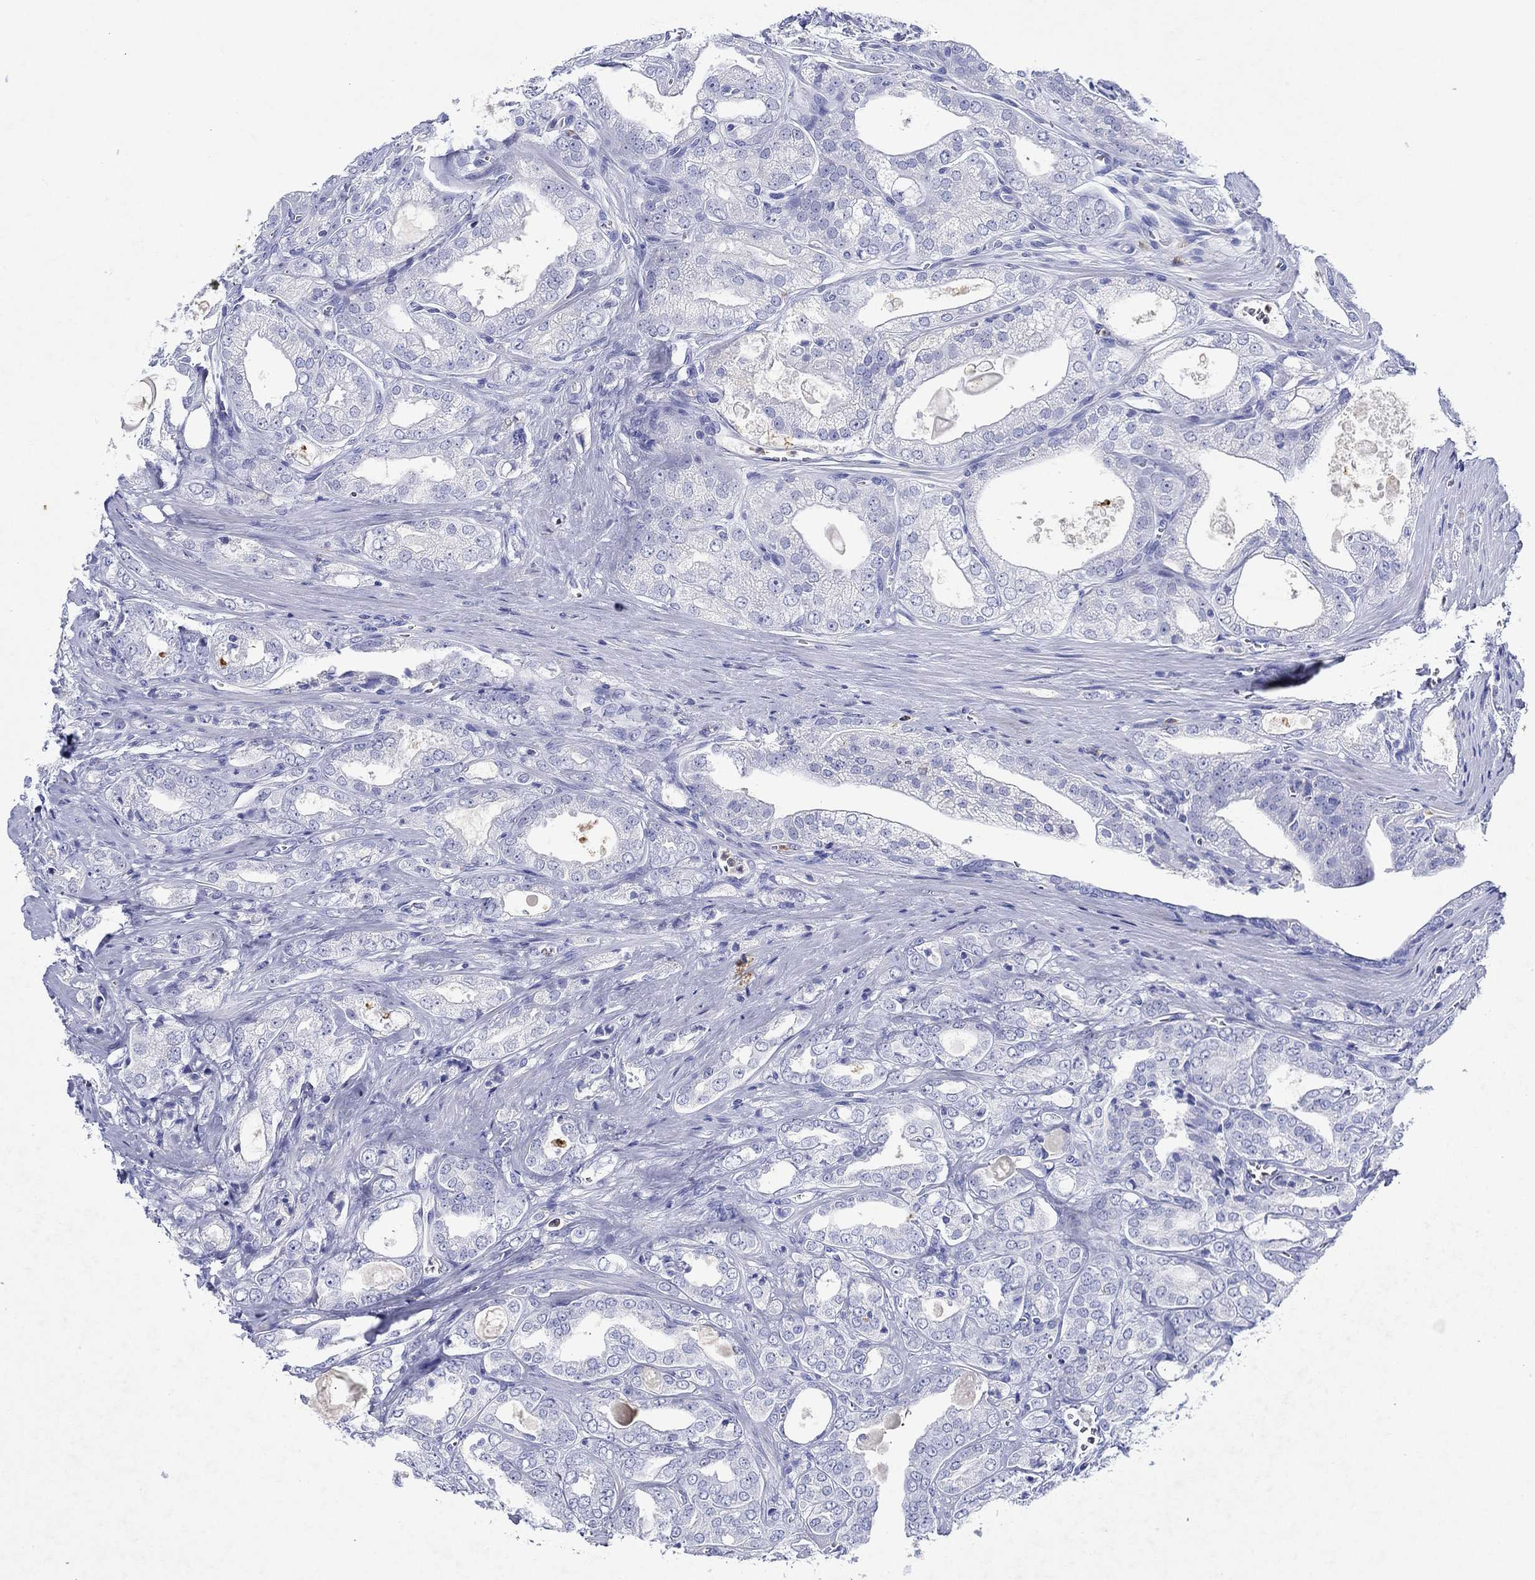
{"staining": {"intensity": "negative", "quantity": "none", "location": "none"}, "tissue": "prostate cancer", "cell_type": "Tumor cells", "image_type": "cancer", "snomed": [{"axis": "morphology", "description": "Adenocarcinoma, NOS"}, {"axis": "morphology", "description": "Adenocarcinoma, High grade"}, {"axis": "topography", "description": "Prostate"}], "caption": "This is an IHC photomicrograph of human prostate cancer. There is no staining in tumor cells.", "gene": "EPX", "patient": {"sex": "male", "age": 70}}